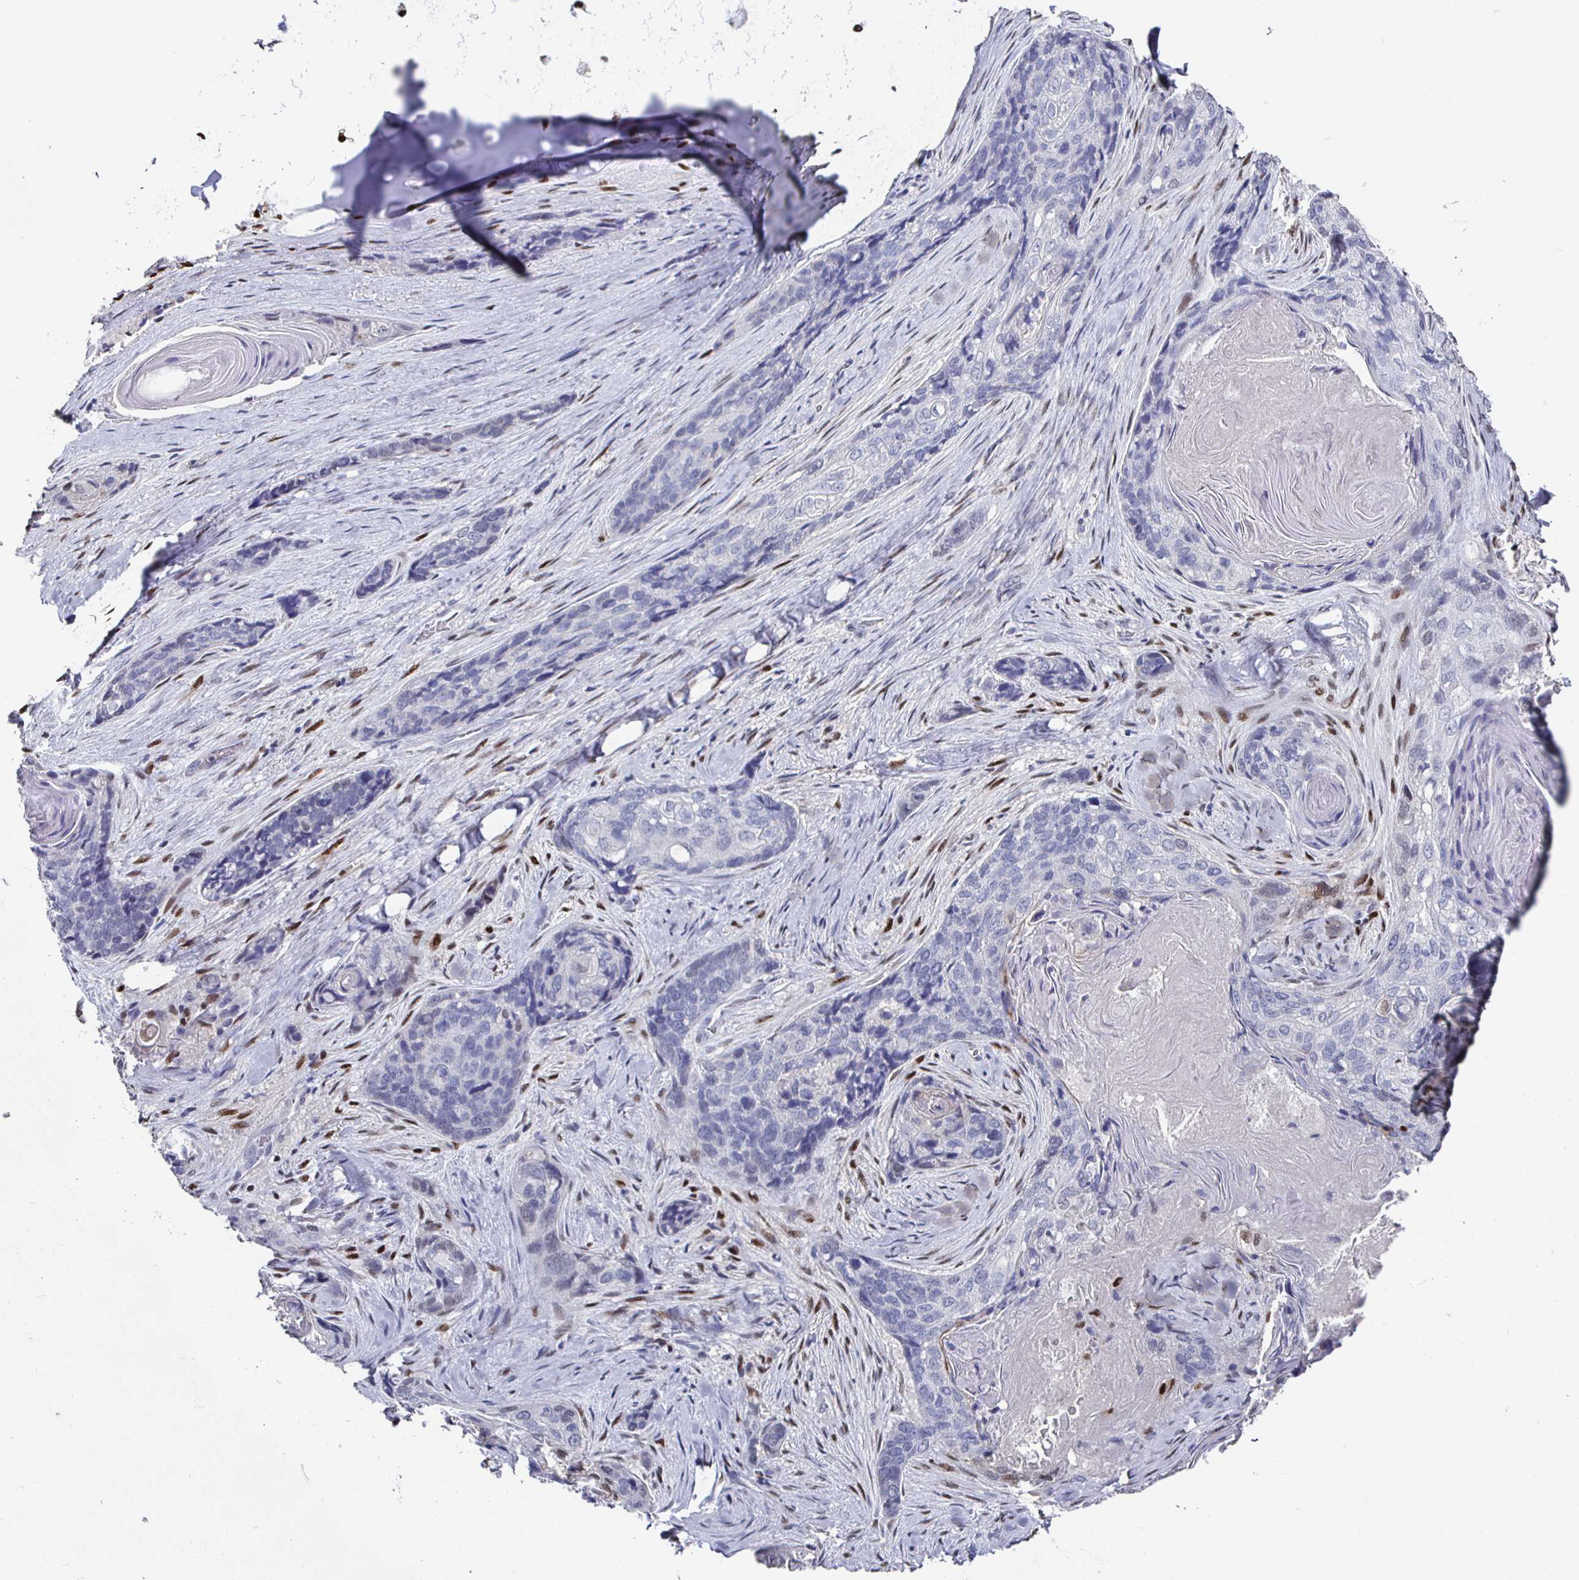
{"staining": {"intensity": "negative", "quantity": "none", "location": "none"}, "tissue": "lung cancer", "cell_type": "Tumor cells", "image_type": "cancer", "snomed": [{"axis": "morphology", "description": "Squamous cell carcinoma, NOS"}, {"axis": "morphology", "description": "Squamous cell carcinoma, metastatic, NOS"}, {"axis": "topography", "description": "Lymph node"}, {"axis": "topography", "description": "Lung"}], "caption": "Tumor cells show no significant protein positivity in metastatic squamous cell carcinoma (lung). Brightfield microscopy of immunohistochemistry (IHC) stained with DAB (brown) and hematoxylin (blue), captured at high magnification.", "gene": "RUNX2", "patient": {"sex": "male", "age": 41}}